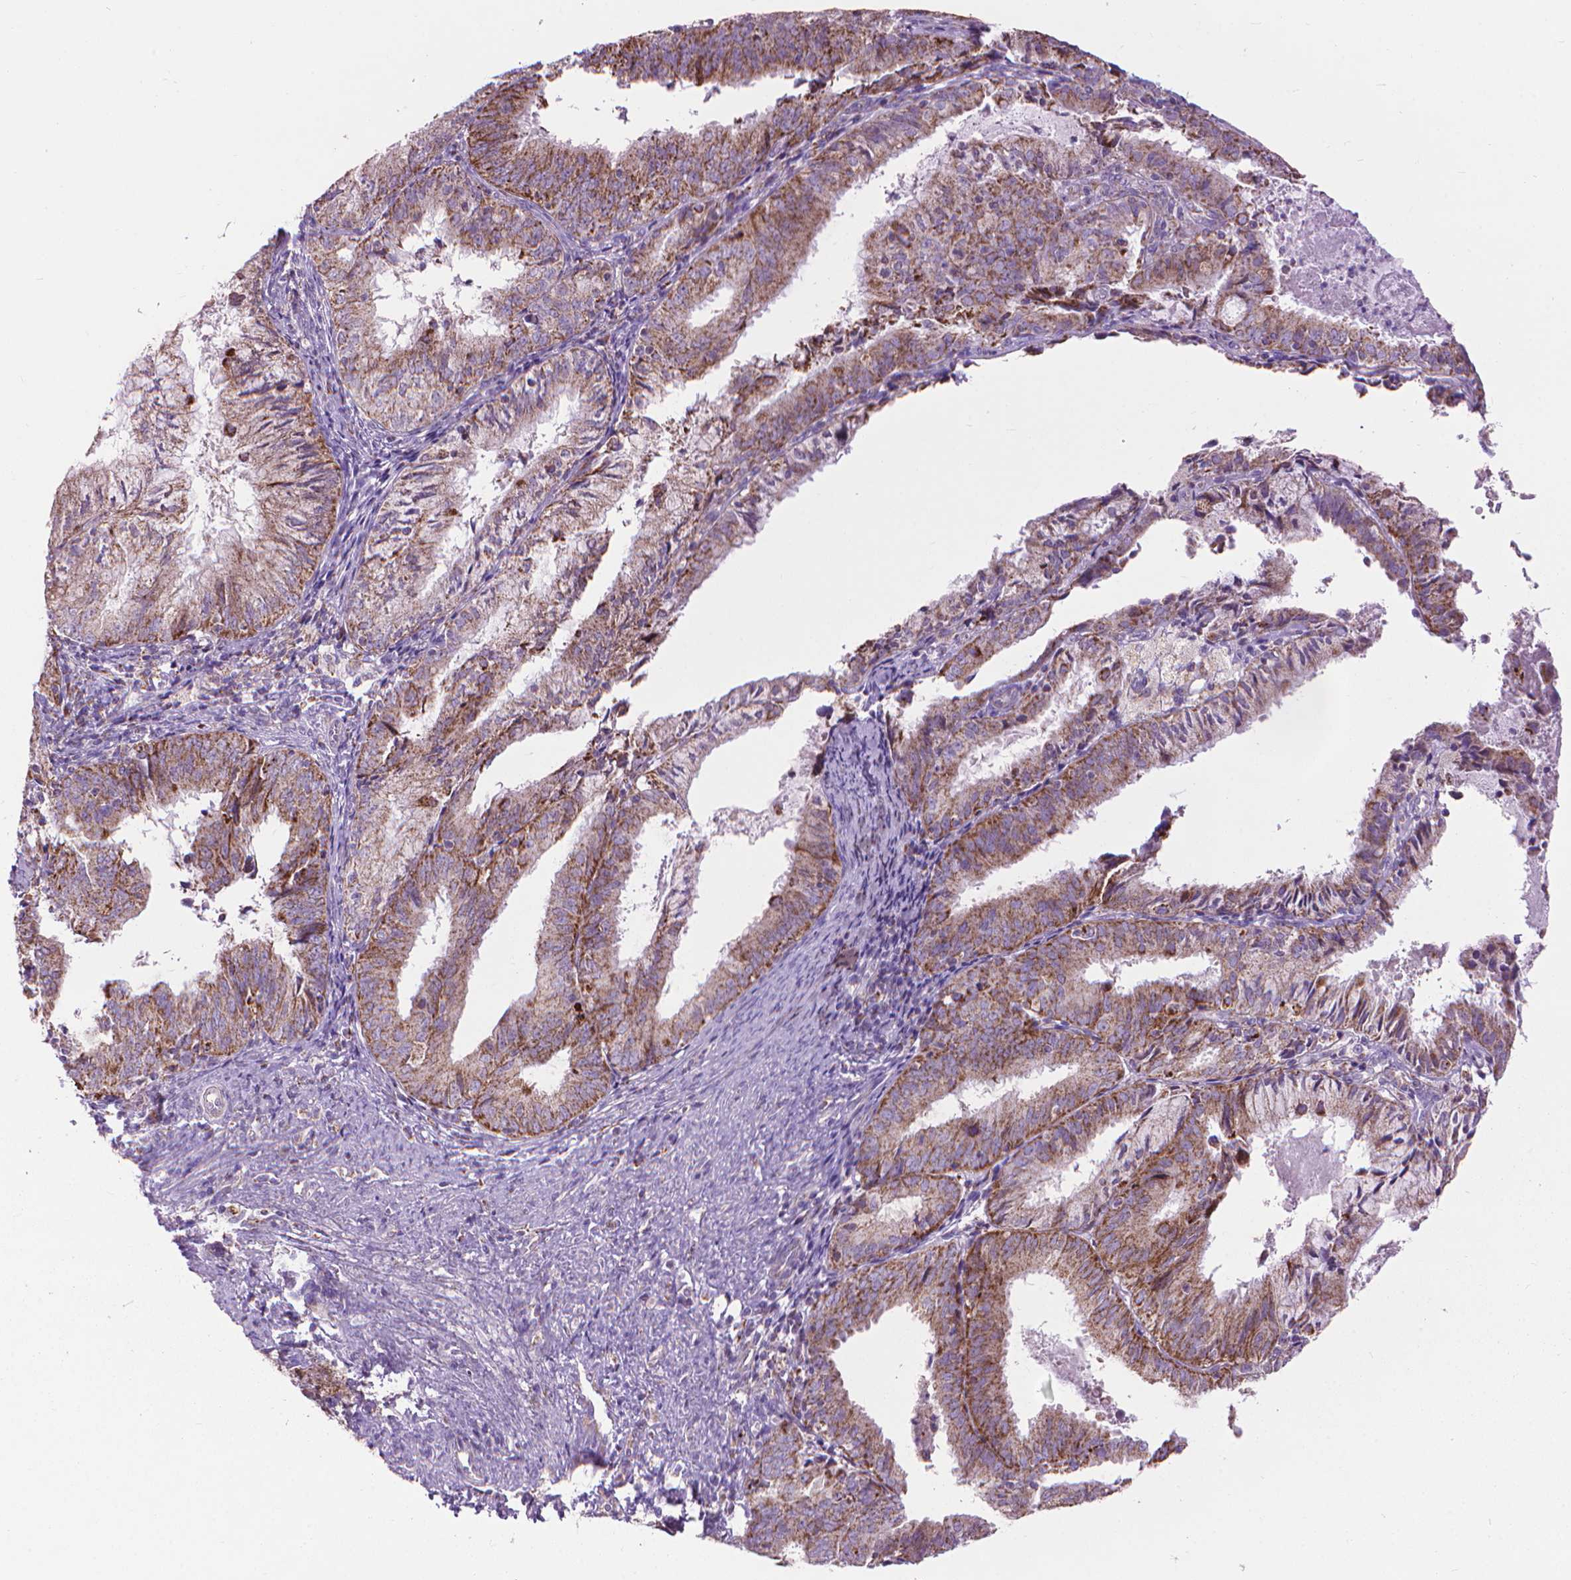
{"staining": {"intensity": "moderate", "quantity": "25%-75%", "location": "cytoplasmic/membranous"}, "tissue": "endometrial cancer", "cell_type": "Tumor cells", "image_type": "cancer", "snomed": [{"axis": "morphology", "description": "Adenocarcinoma, NOS"}, {"axis": "topography", "description": "Endometrium"}], "caption": "The histopathology image exhibits immunohistochemical staining of adenocarcinoma (endometrial). There is moderate cytoplasmic/membranous positivity is present in about 25%-75% of tumor cells.", "gene": "VDAC1", "patient": {"sex": "female", "age": 57}}